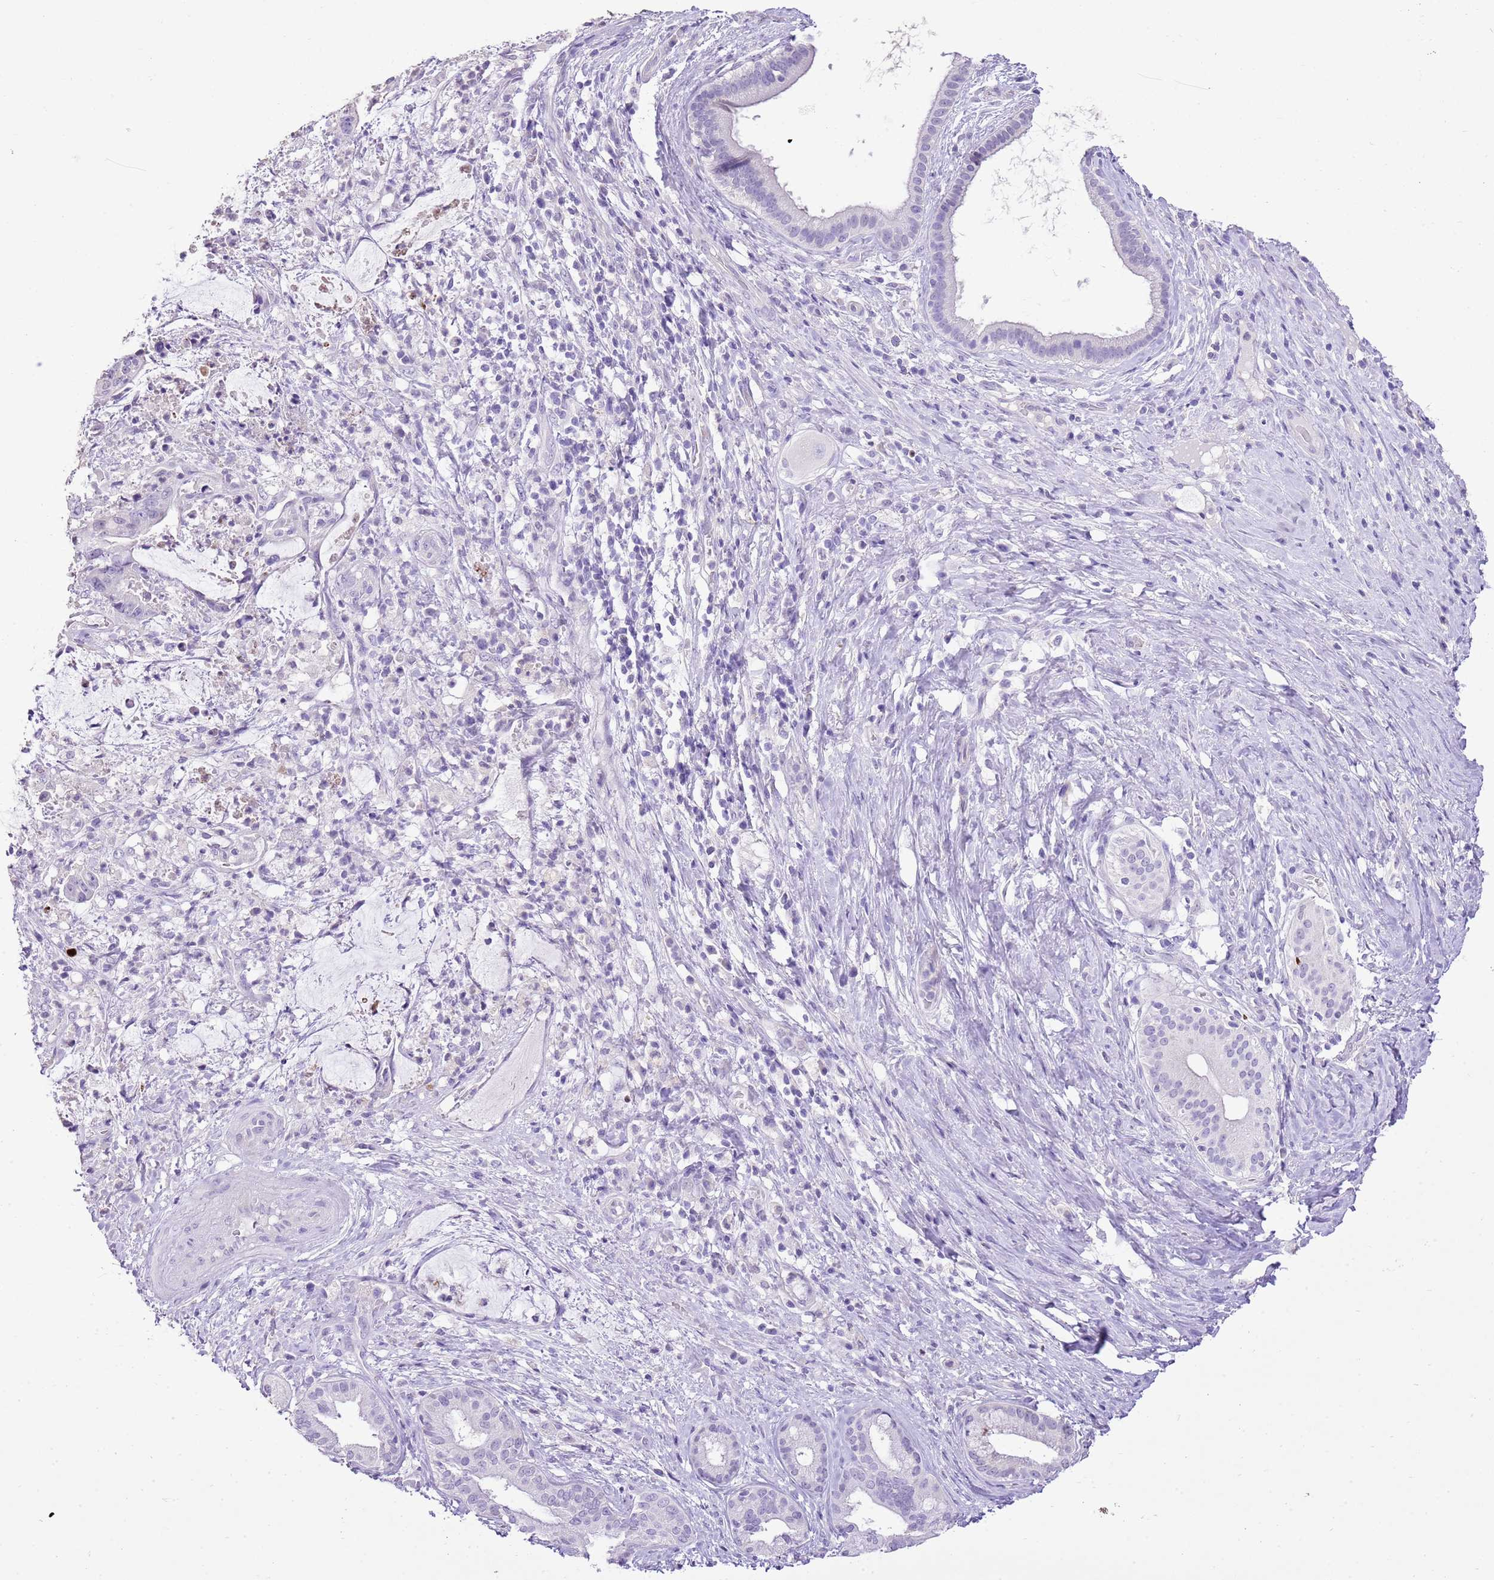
{"staining": {"intensity": "negative", "quantity": "none", "location": "none"}, "tissue": "liver cancer", "cell_type": "Tumor cells", "image_type": "cancer", "snomed": [{"axis": "morphology", "description": "Normal tissue, NOS"}, {"axis": "morphology", "description": "Cholangiocarcinoma"}, {"axis": "topography", "description": "Liver"}, {"axis": "topography", "description": "Peripheral nerve tissue"}], "caption": "Micrograph shows no protein staining in tumor cells of liver cancer tissue.", "gene": "XPO7", "patient": {"sex": "female", "age": 73}}